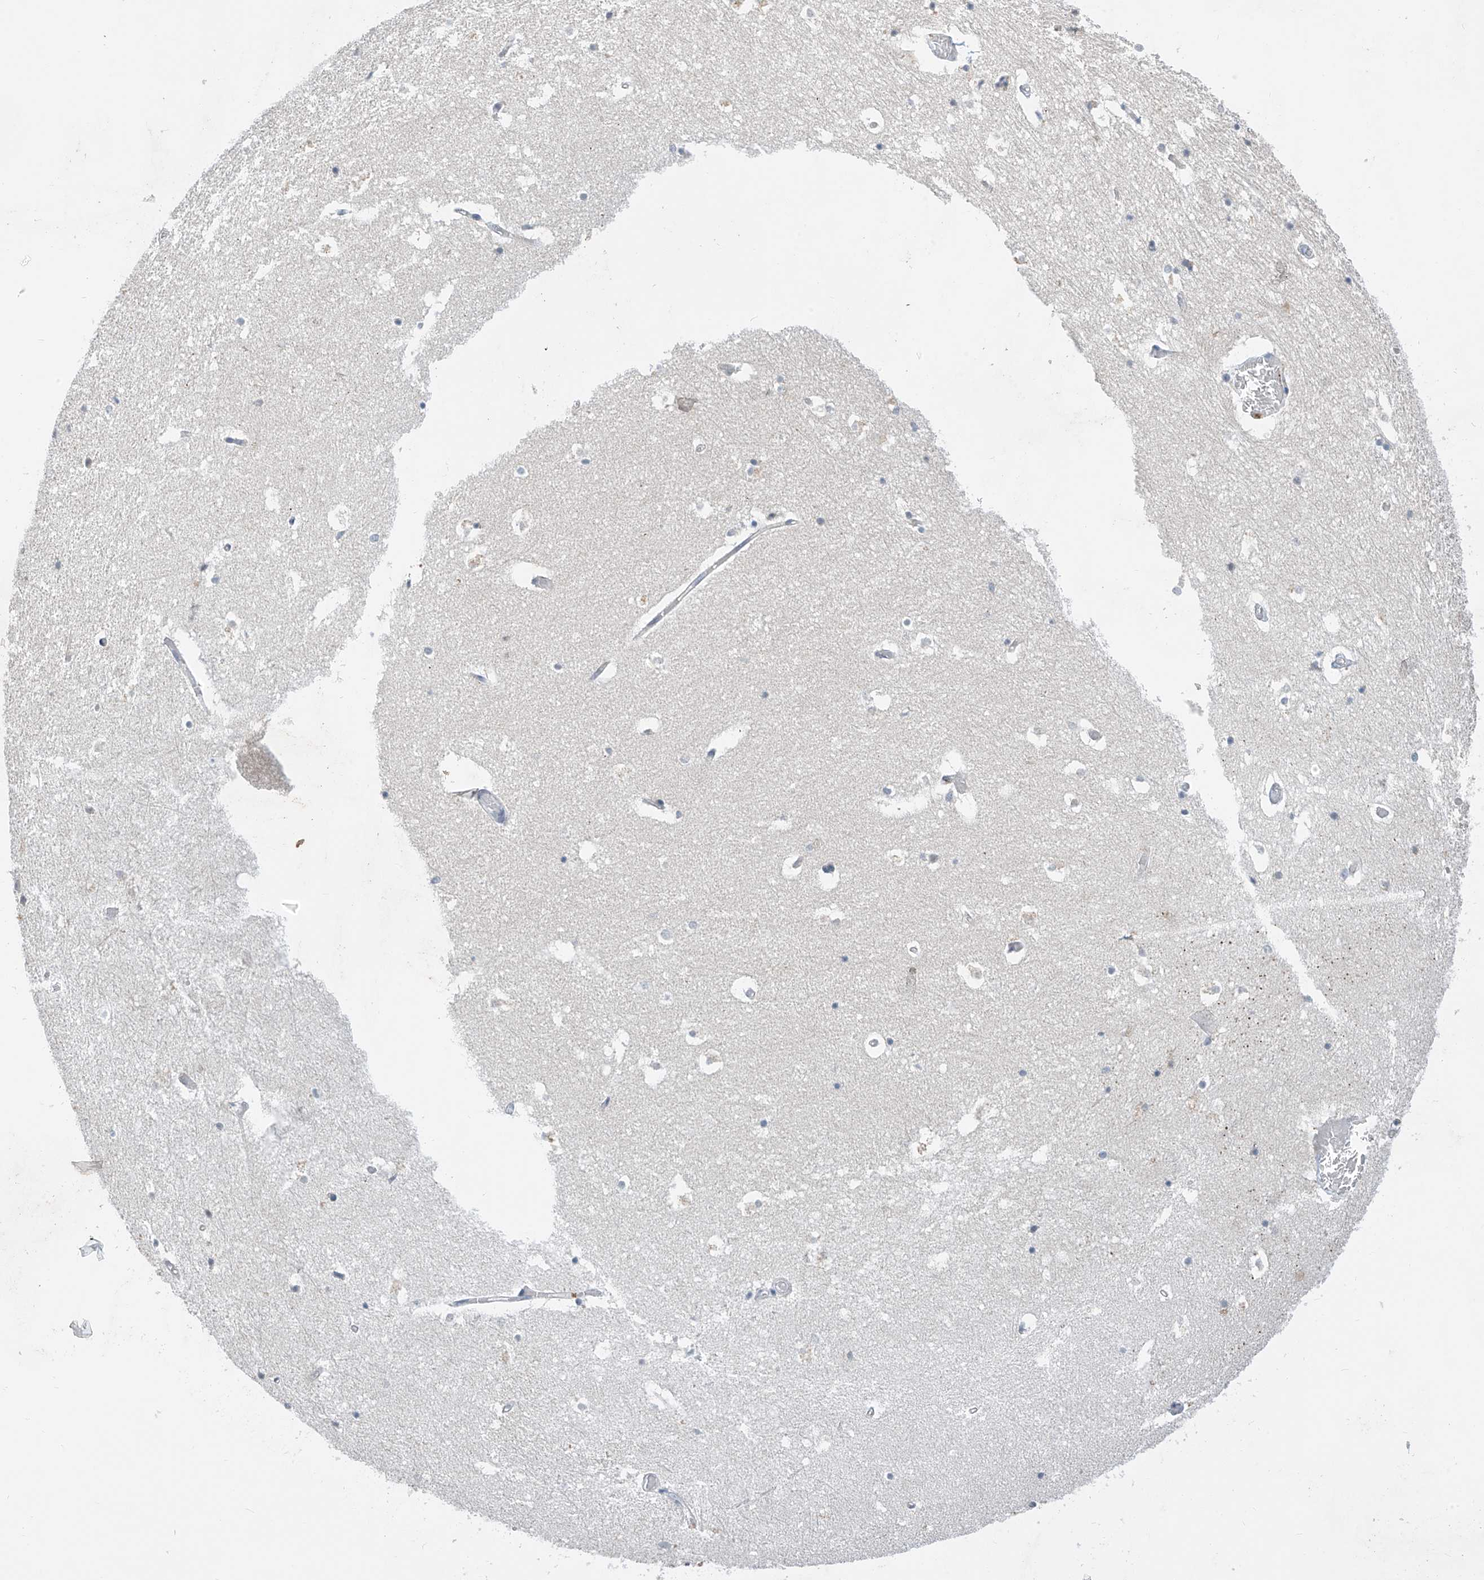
{"staining": {"intensity": "weak", "quantity": "<25%", "location": "cytoplasmic/membranous"}, "tissue": "hippocampus", "cell_type": "Glial cells", "image_type": "normal", "snomed": [{"axis": "morphology", "description": "Normal tissue, NOS"}, {"axis": "topography", "description": "Hippocampus"}], "caption": "Immunohistochemistry (IHC) of benign human hippocampus reveals no positivity in glial cells.", "gene": "APLF", "patient": {"sex": "female", "age": 52}}